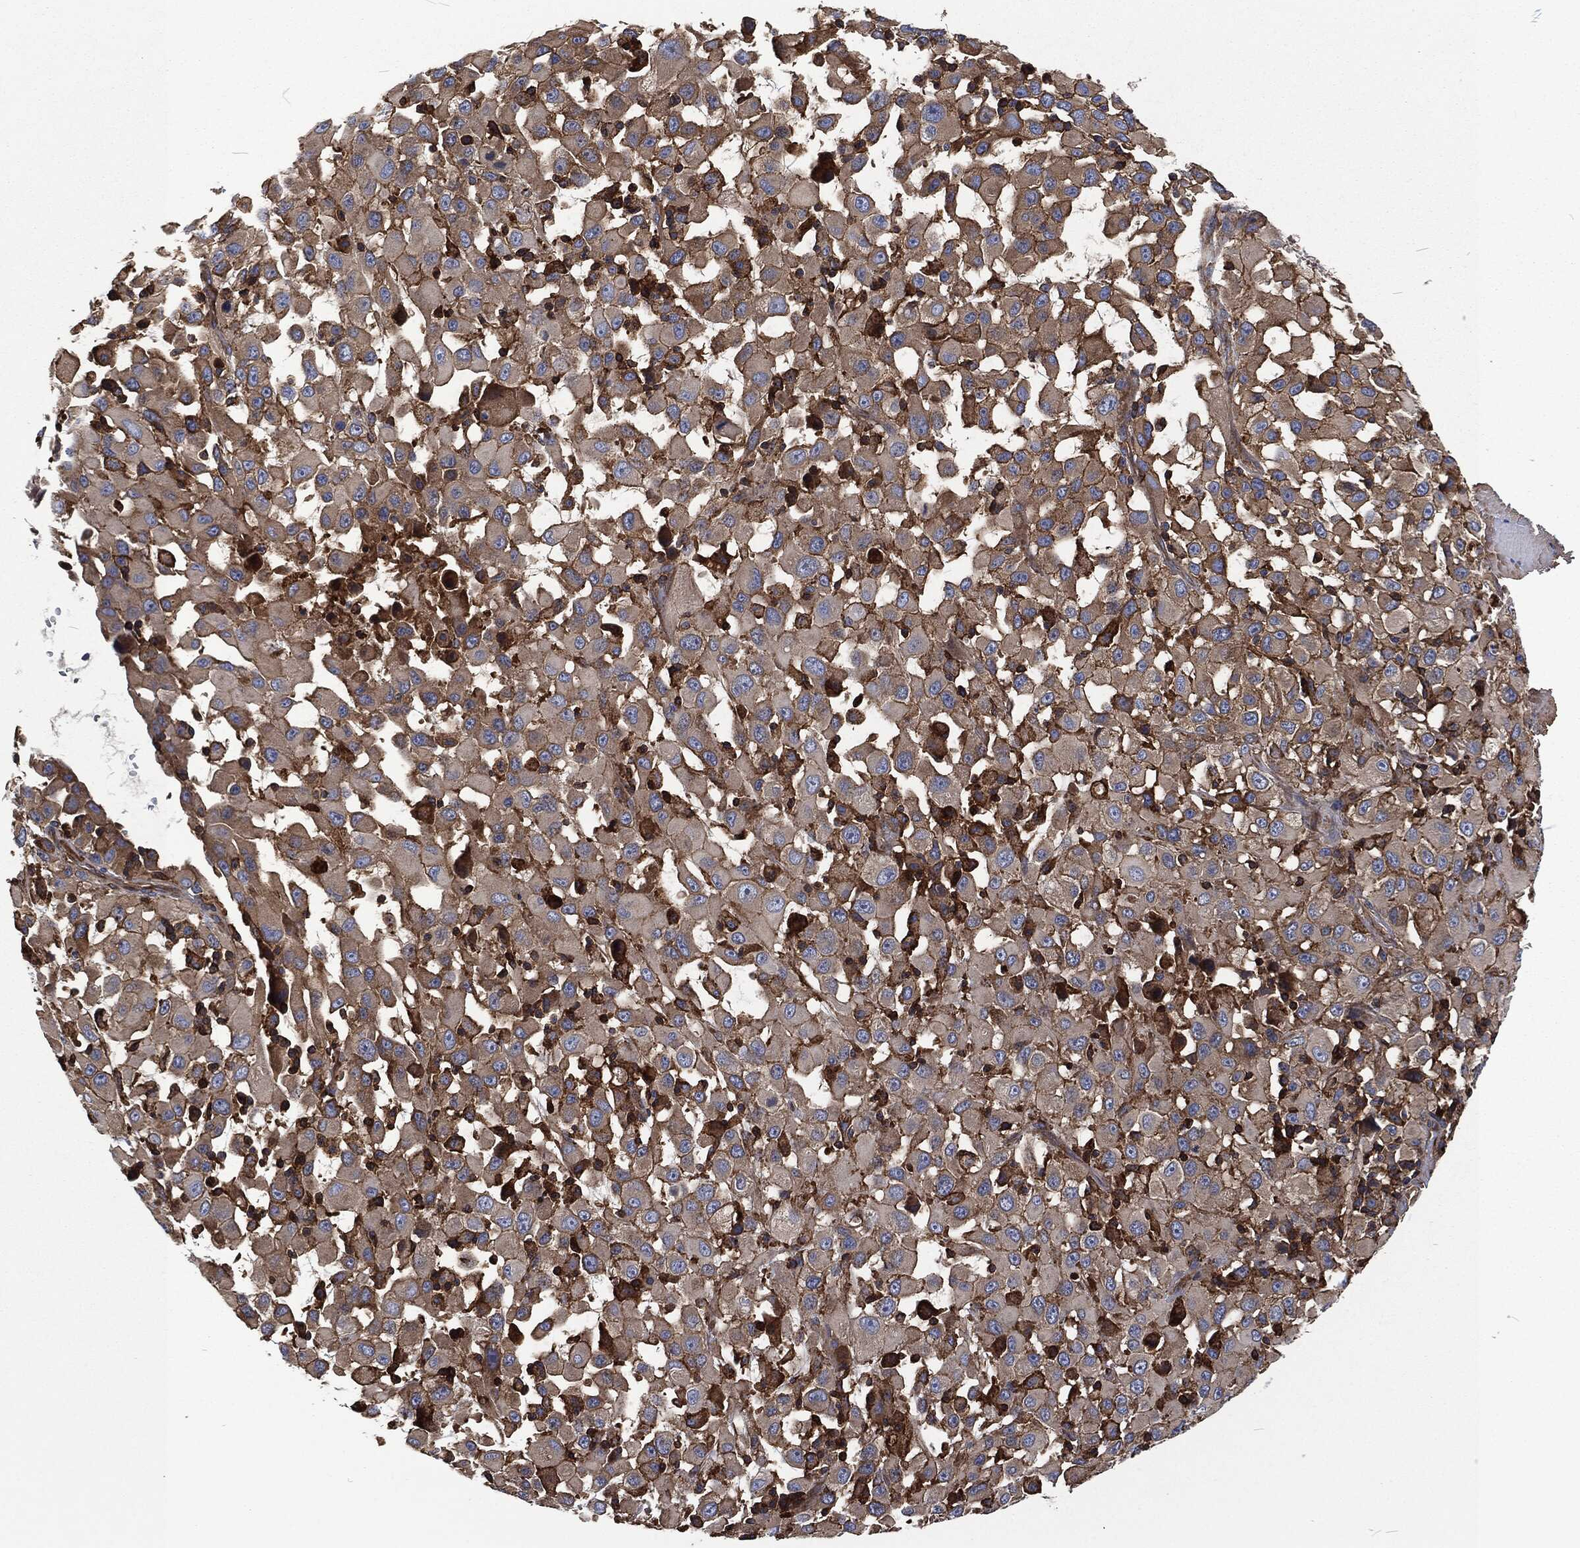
{"staining": {"intensity": "strong", "quantity": "<25%", "location": "cytoplasmic/membranous"}, "tissue": "melanoma", "cell_type": "Tumor cells", "image_type": "cancer", "snomed": [{"axis": "morphology", "description": "Malignant melanoma, Metastatic site"}, {"axis": "topography", "description": "Lymph node"}], "caption": "Immunohistochemistry (IHC) histopathology image of human malignant melanoma (metastatic site) stained for a protein (brown), which exhibits medium levels of strong cytoplasmic/membranous positivity in about <25% of tumor cells.", "gene": "LGALS9", "patient": {"sex": "male", "age": 50}}